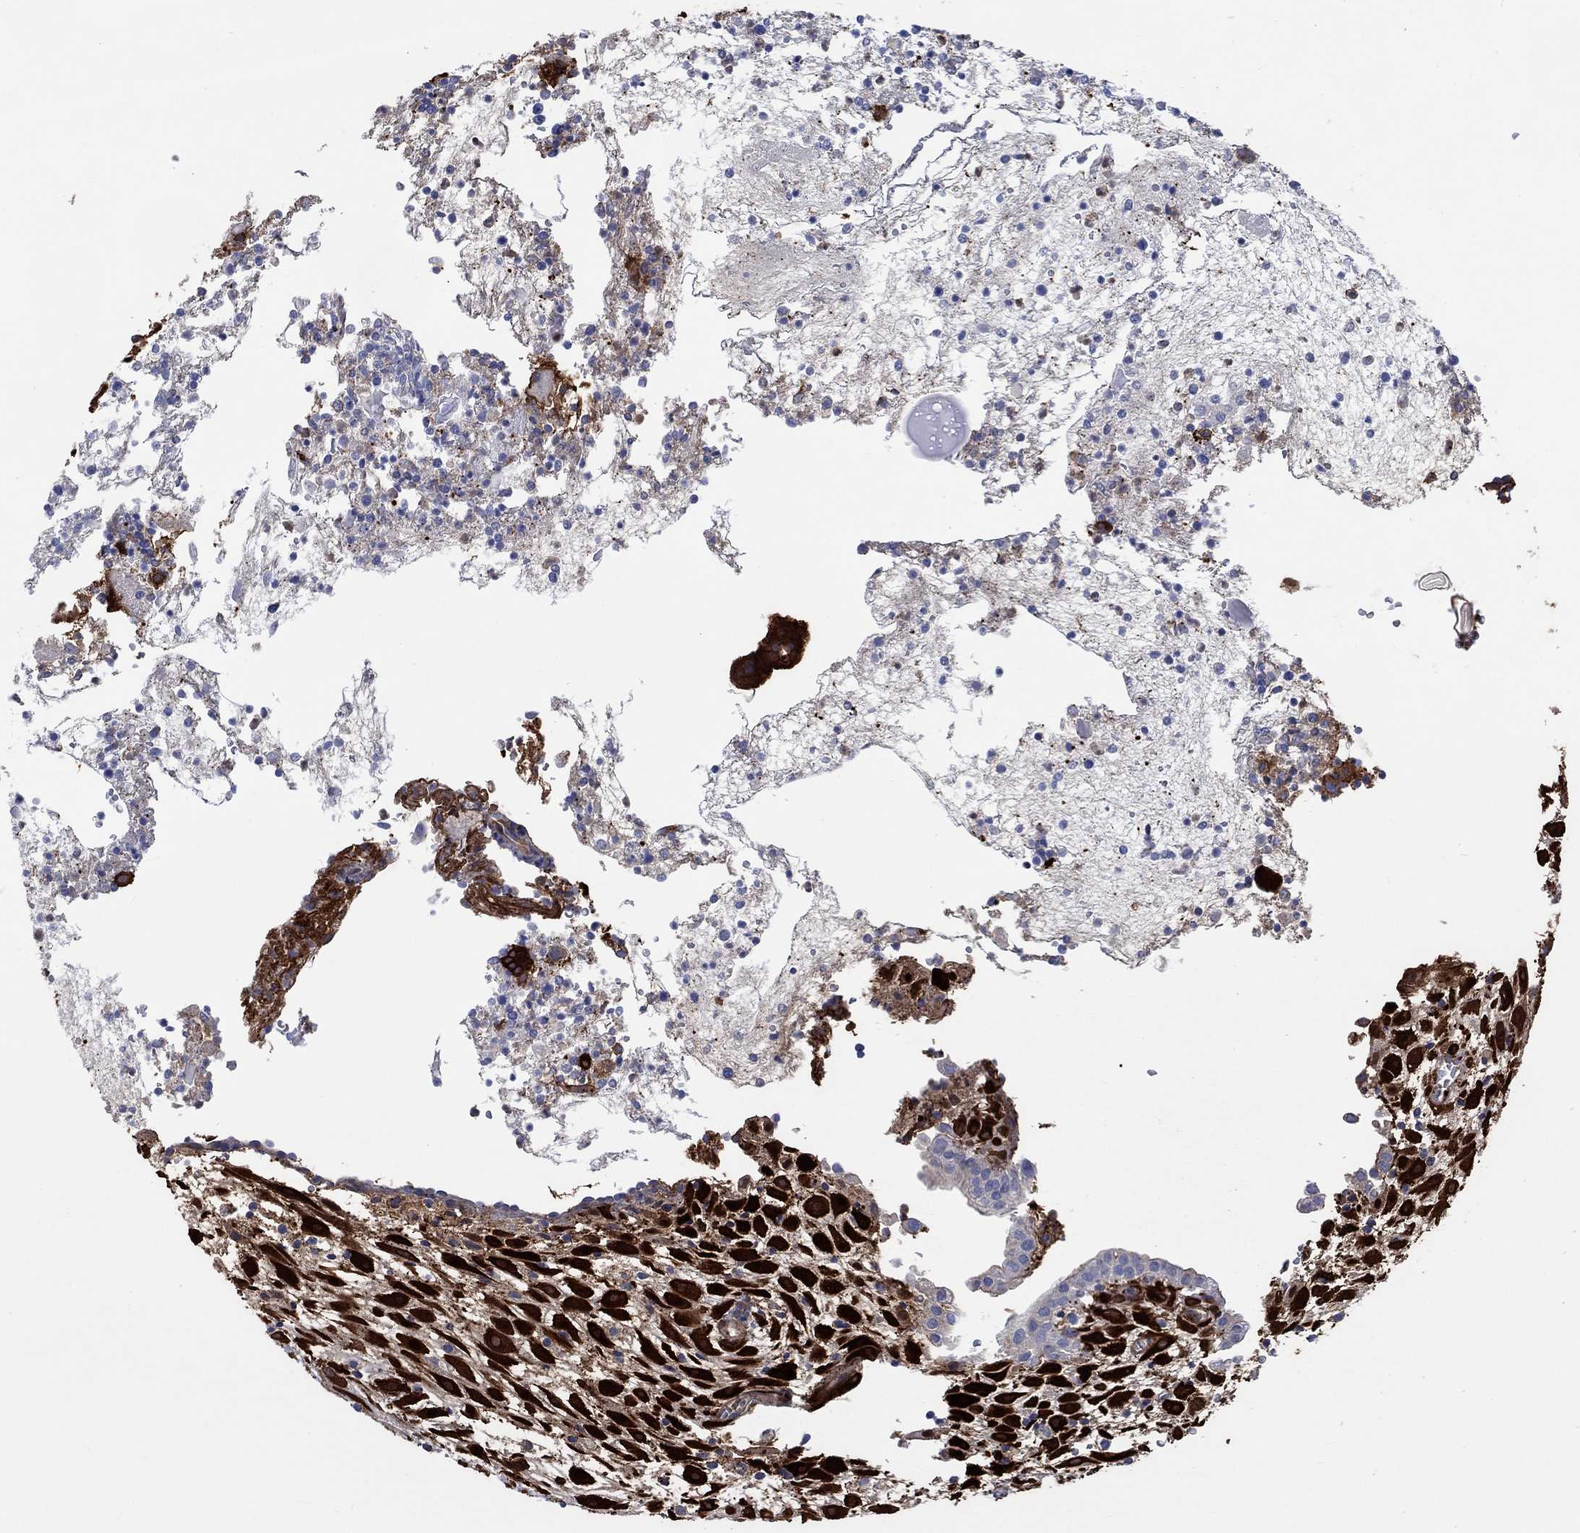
{"staining": {"intensity": "strong", "quantity": ">75%", "location": "cytoplasmic/membranous"}, "tissue": "placenta", "cell_type": "Decidual cells", "image_type": "normal", "snomed": [{"axis": "morphology", "description": "Normal tissue, NOS"}, {"axis": "topography", "description": "Placenta"}], "caption": "Immunohistochemical staining of normal placenta shows high levels of strong cytoplasmic/membranous expression in approximately >75% of decidual cells.", "gene": "TGM2", "patient": {"sex": "female", "age": 24}}